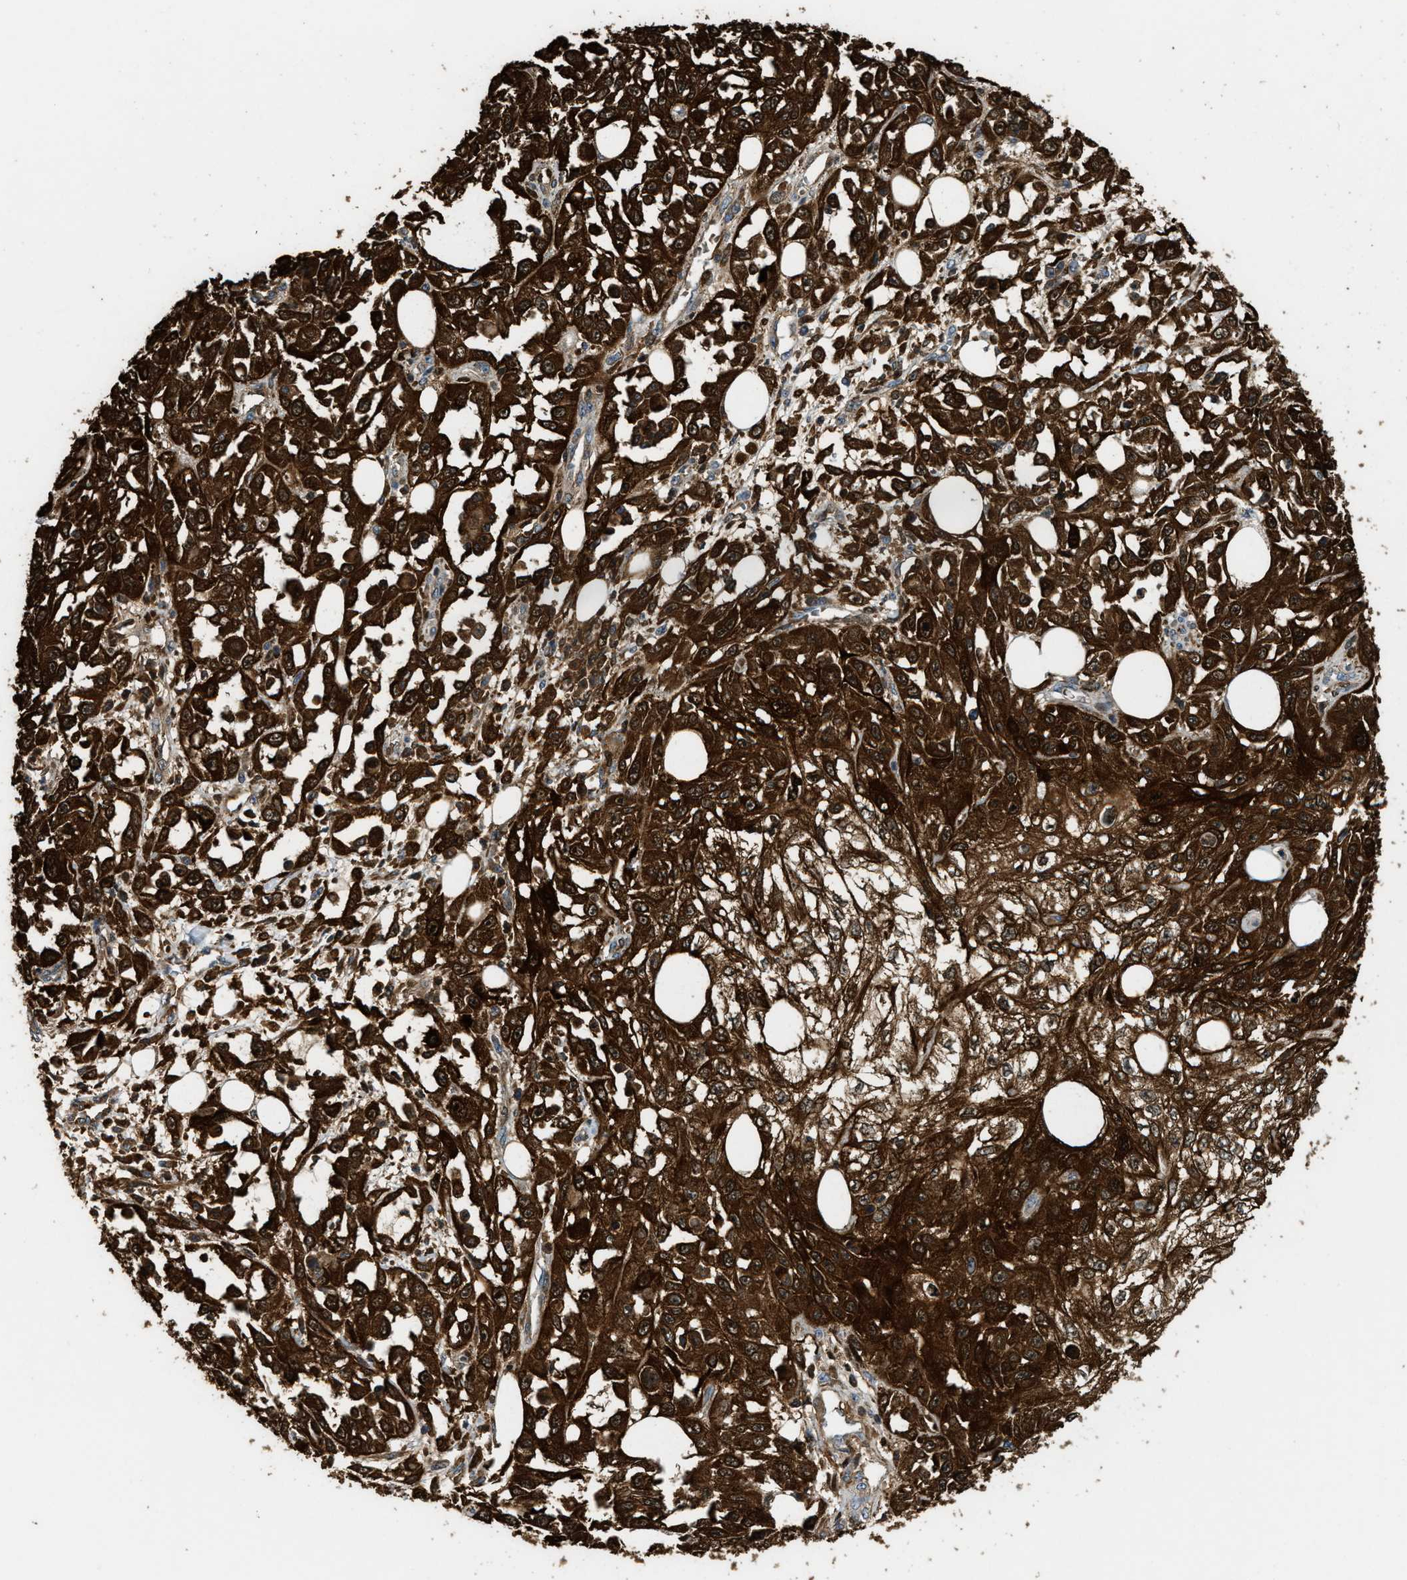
{"staining": {"intensity": "strong", "quantity": ">75%", "location": "cytoplasmic/membranous"}, "tissue": "skin cancer", "cell_type": "Tumor cells", "image_type": "cancer", "snomed": [{"axis": "morphology", "description": "Squamous cell carcinoma, NOS"}, {"axis": "morphology", "description": "Squamous cell carcinoma, metastatic, NOS"}, {"axis": "topography", "description": "Skin"}, {"axis": "topography", "description": "Lymph node"}], "caption": "Human skin squamous cell carcinoma stained with a brown dye shows strong cytoplasmic/membranous positive staining in approximately >75% of tumor cells.", "gene": "SERPINB5", "patient": {"sex": "male", "age": 75}}